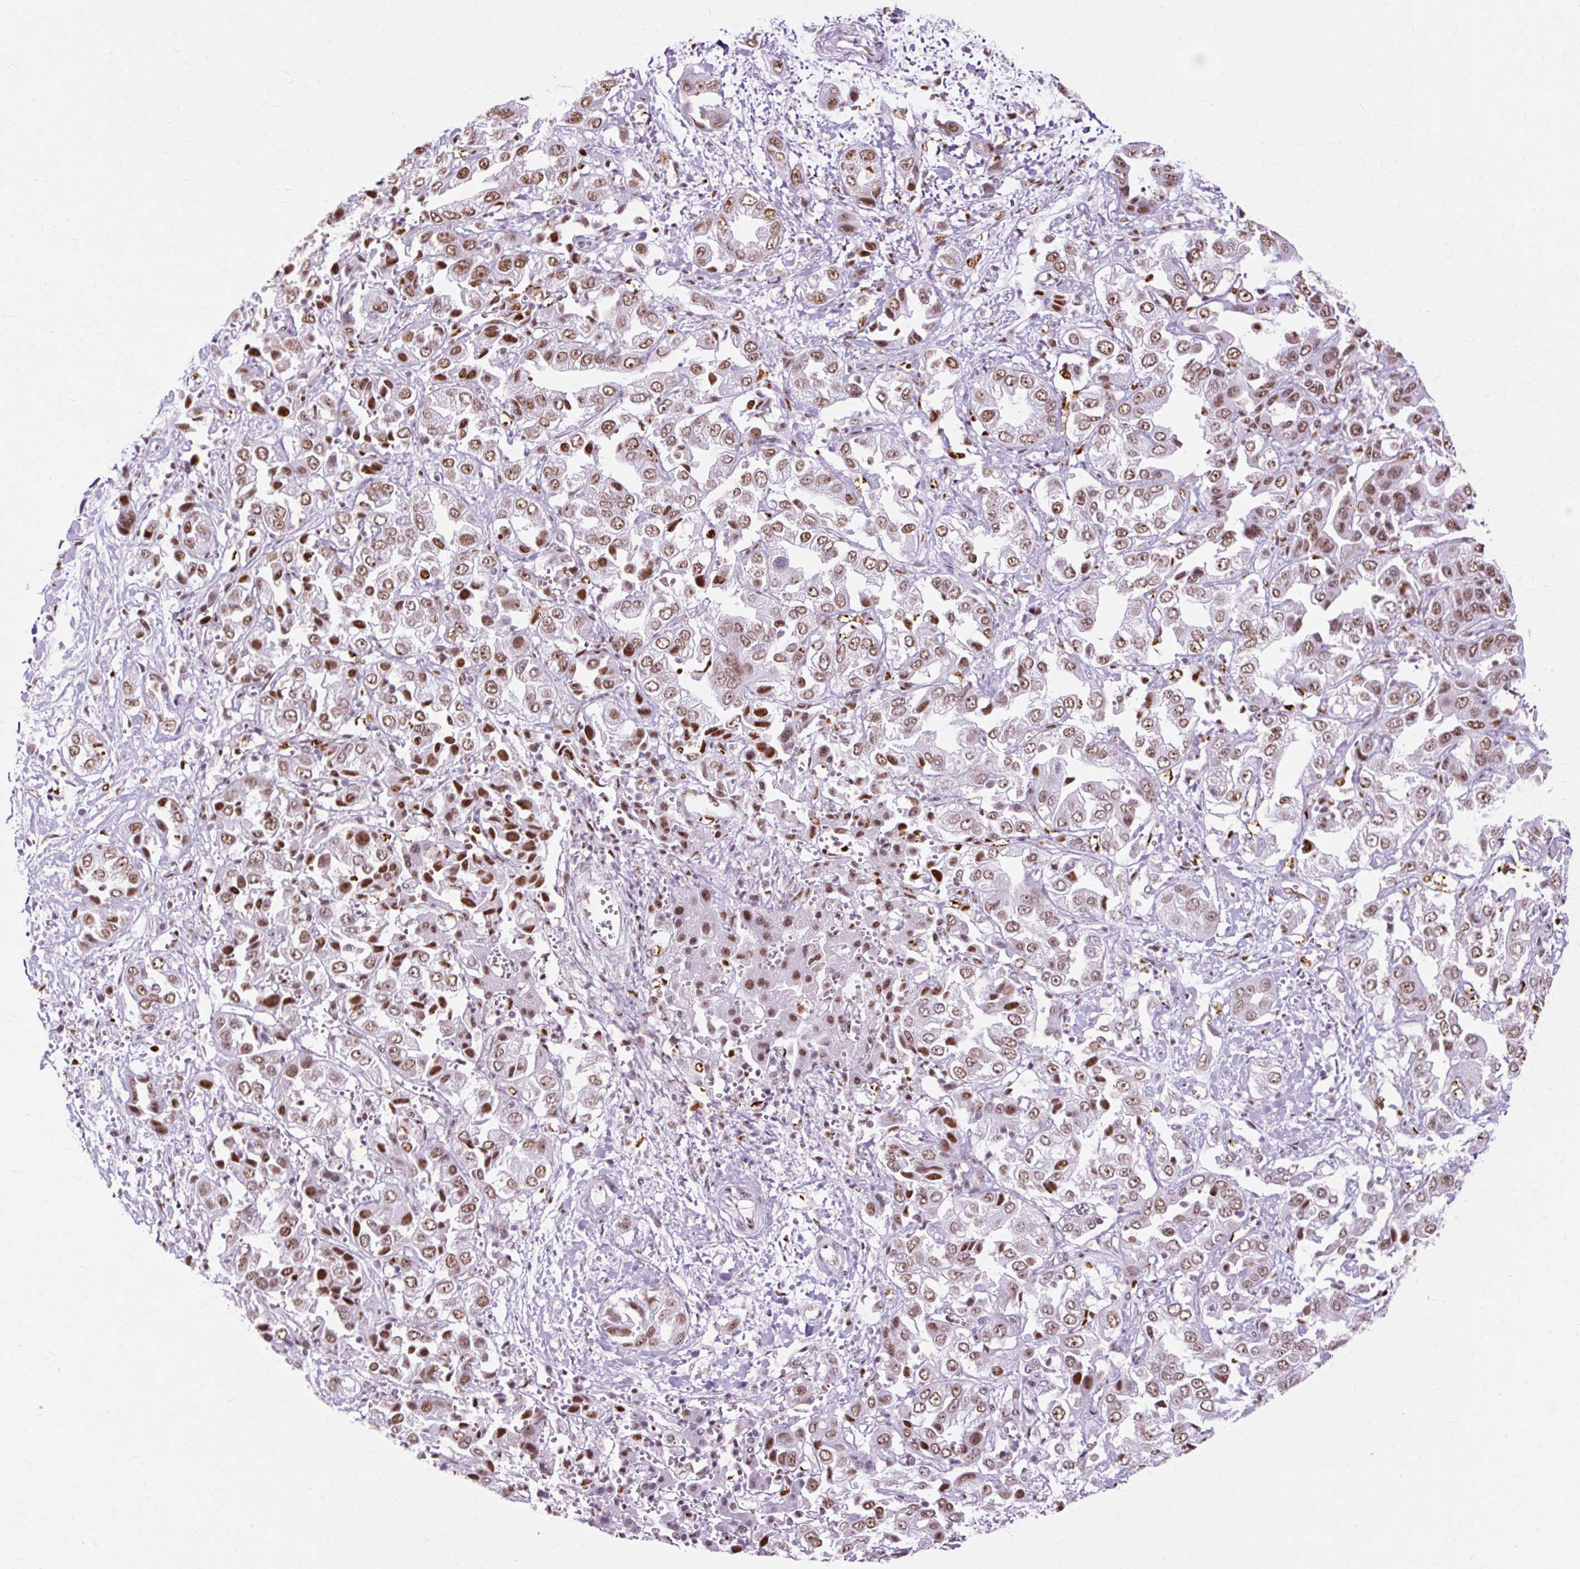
{"staining": {"intensity": "moderate", "quantity": ">75%", "location": "nuclear"}, "tissue": "liver cancer", "cell_type": "Tumor cells", "image_type": "cancer", "snomed": [{"axis": "morphology", "description": "Cholangiocarcinoma"}, {"axis": "topography", "description": "Liver"}], "caption": "Protein staining displays moderate nuclear expression in approximately >75% of tumor cells in liver cholangiocarcinoma.", "gene": "XRCC6", "patient": {"sex": "female", "age": 52}}